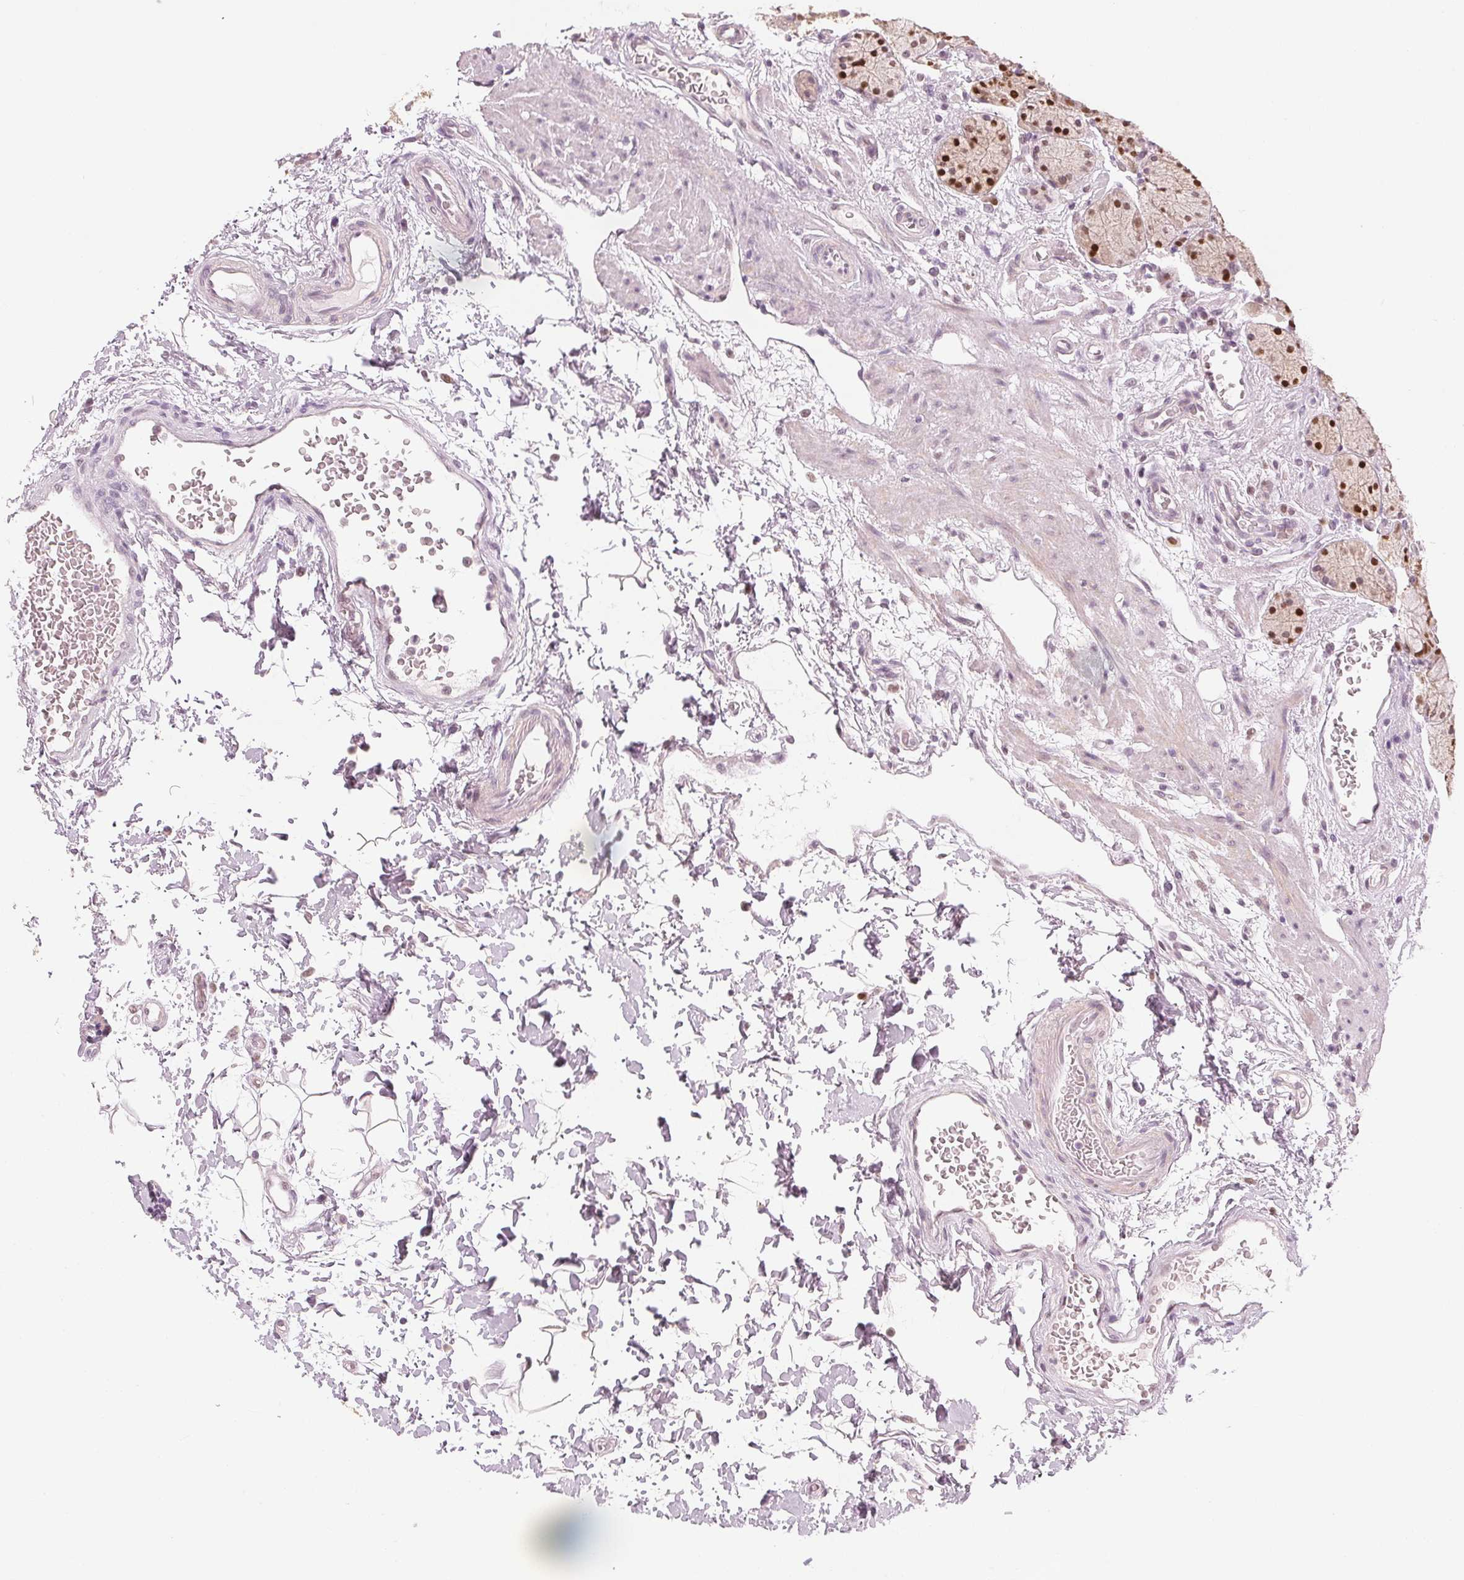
{"staining": {"intensity": "strong", "quantity": "<25%", "location": "nuclear"}, "tissue": "stomach", "cell_type": "Glandular cells", "image_type": "normal", "snomed": [{"axis": "morphology", "description": "Normal tissue, NOS"}, {"axis": "topography", "description": "Stomach, upper"}, {"axis": "topography", "description": "Stomach"}], "caption": "Protein expression analysis of normal stomach exhibits strong nuclear staining in approximately <25% of glandular cells.", "gene": "ENSG00000267001", "patient": {"sex": "male", "age": 62}}